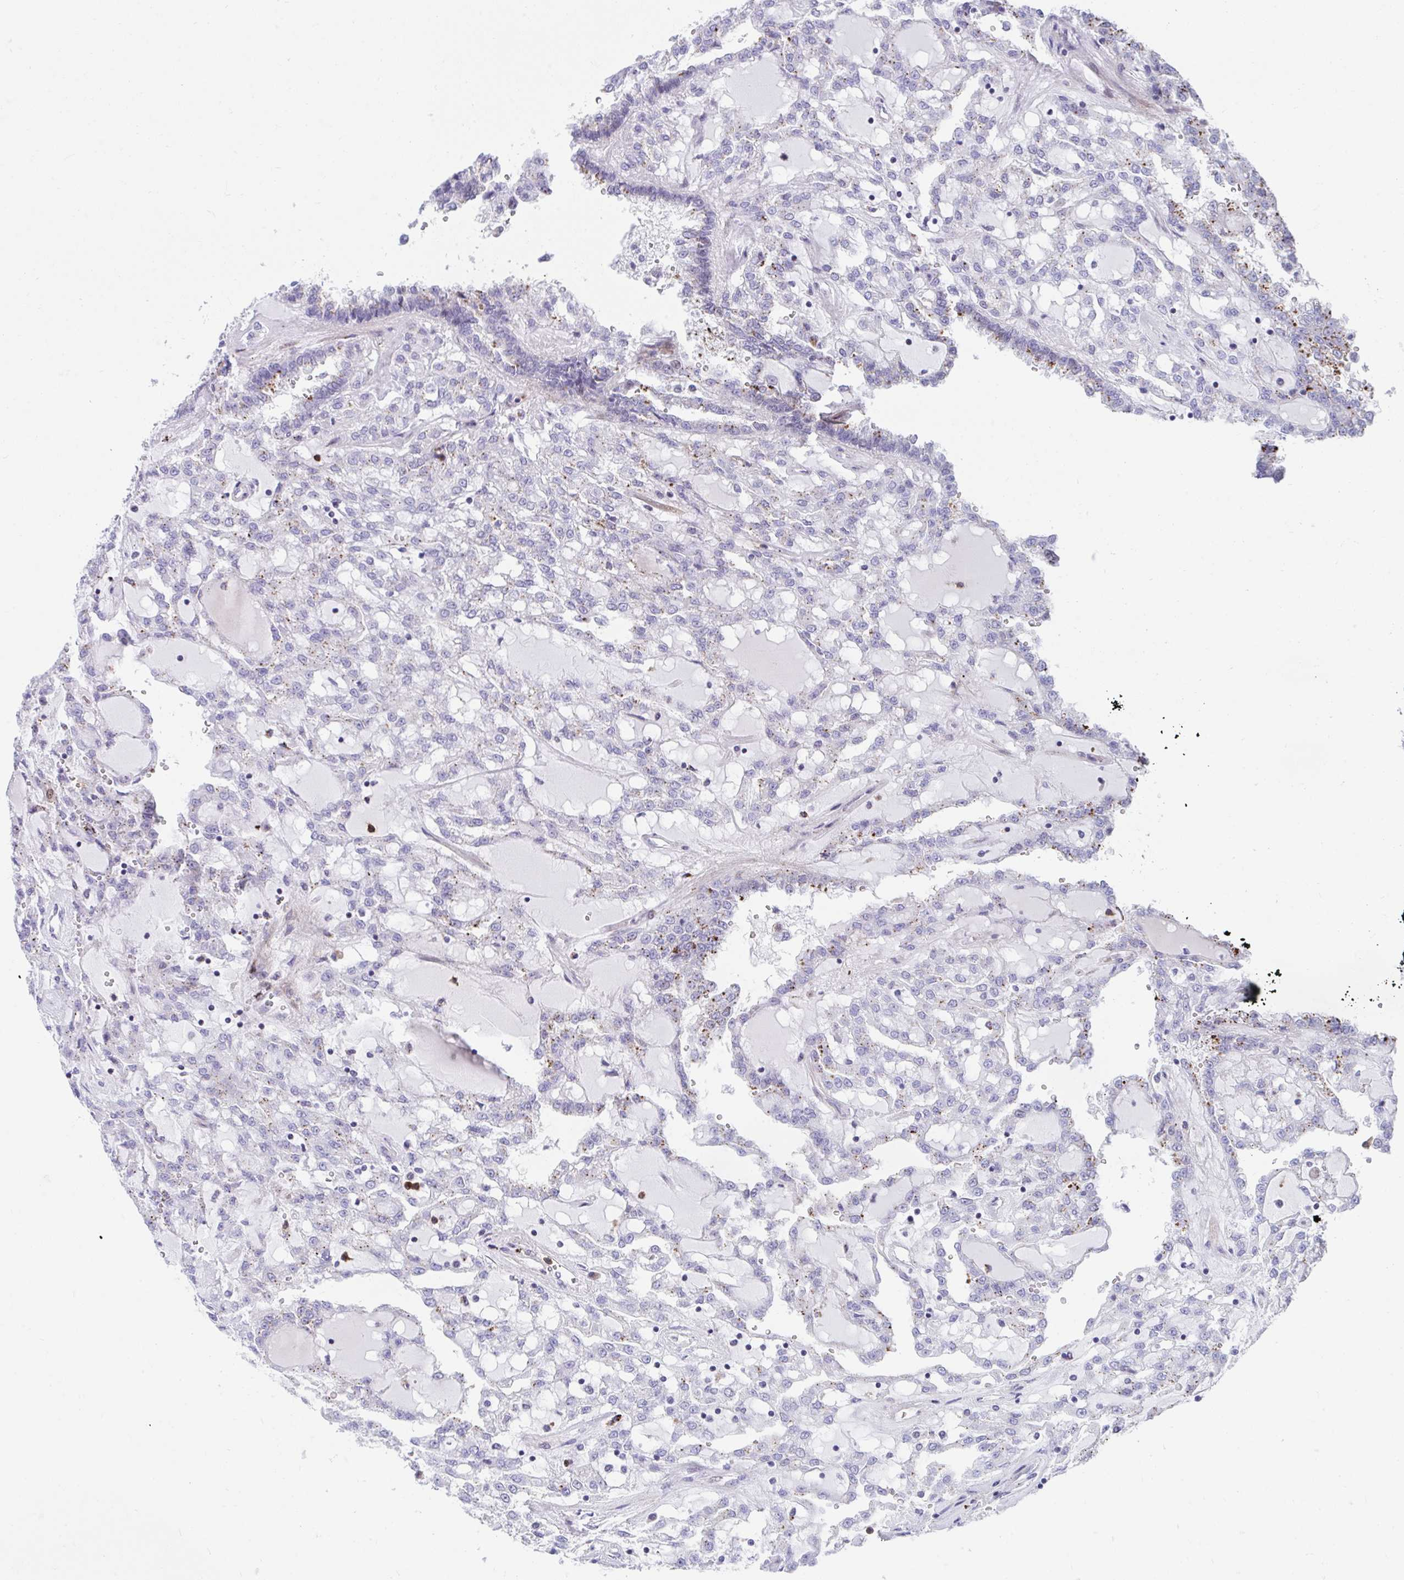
{"staining": {"intensity": "weak", "quantity": "<25%", "location": "cytoplasmic/membranous"}, "tissue": "renal cancer", "cell_type": "Tumor cells", "image_type": "cancer", "snomed": [{"axis": "morphology", "description": "Adenocarcinoma, NOS"}, {"axis": "topography", "description": "Kidney"}], "caption": "Tumor cells show no significant protein staining in renal cancer (adenocarcinoma). (DAB (3,3'-diaminobenzidine) immunohistochemistry (IHC) visualized using brightfield microscopy, high magnification).", "gene": "CSTB", "patient": {"sex": "male", "age": 63}}